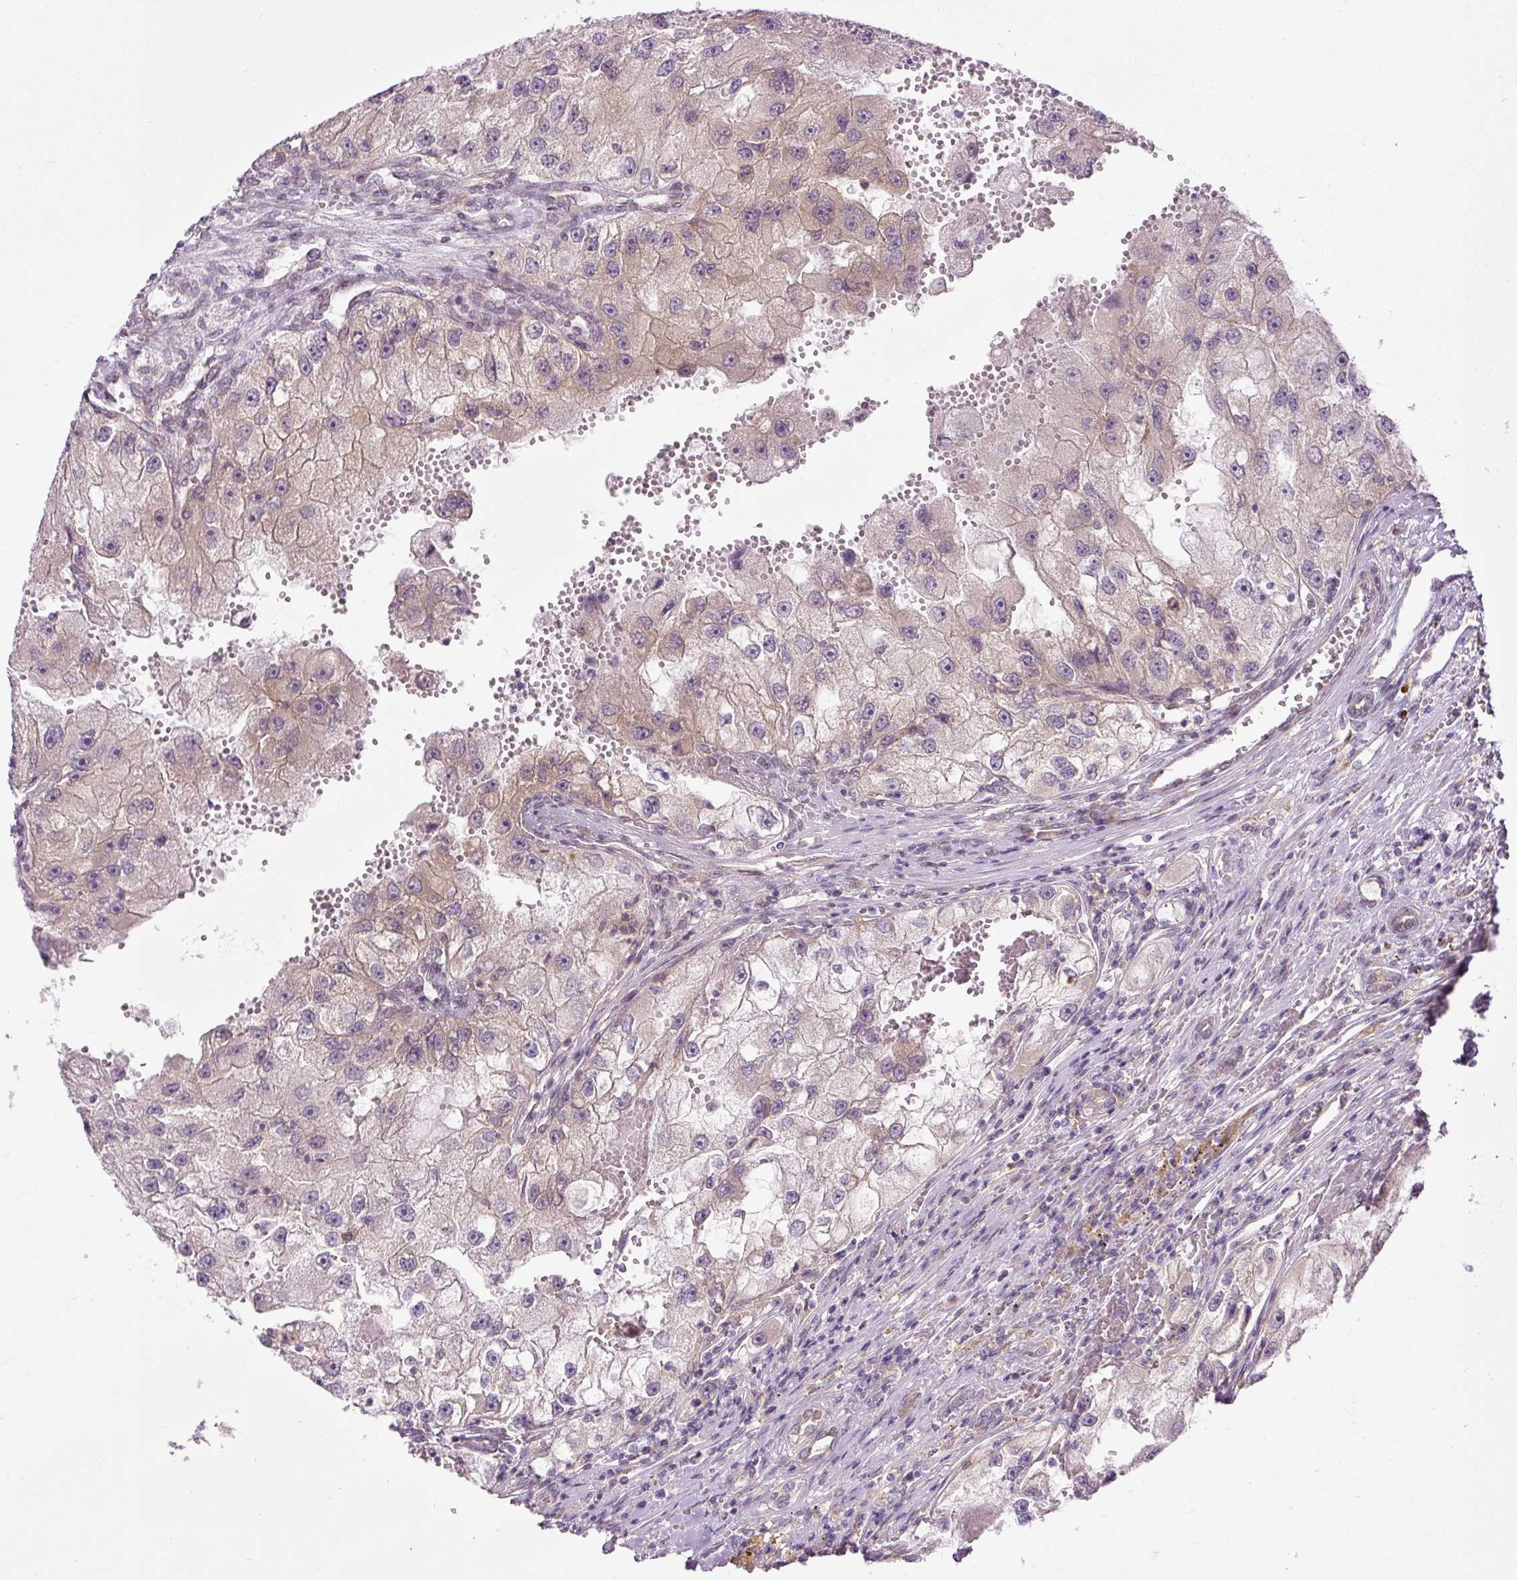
{"staining": {"intensity": "weak", "quantity": "25%-75%", "location": "cytoplasmic/membranous"}, "tissue": "renal cancer", "cell_type": "Tumor cells", "image_type": "cancer", "snomed": [{"axis": "morphology", "description": "Adenocarcinoma, NOS"}, {"axis": "topography", "description": "Kidney"}], "caption": "Tumor cells show weak cytoplasmic/membranous positivity in about 25%-75% of cells in adenocarcinoma (renal). The protein of interest is shown in brown color, while the nuclei are stained blue.", "gene": "MZT2B", "patient": {"sex": "male", "age": 63}}